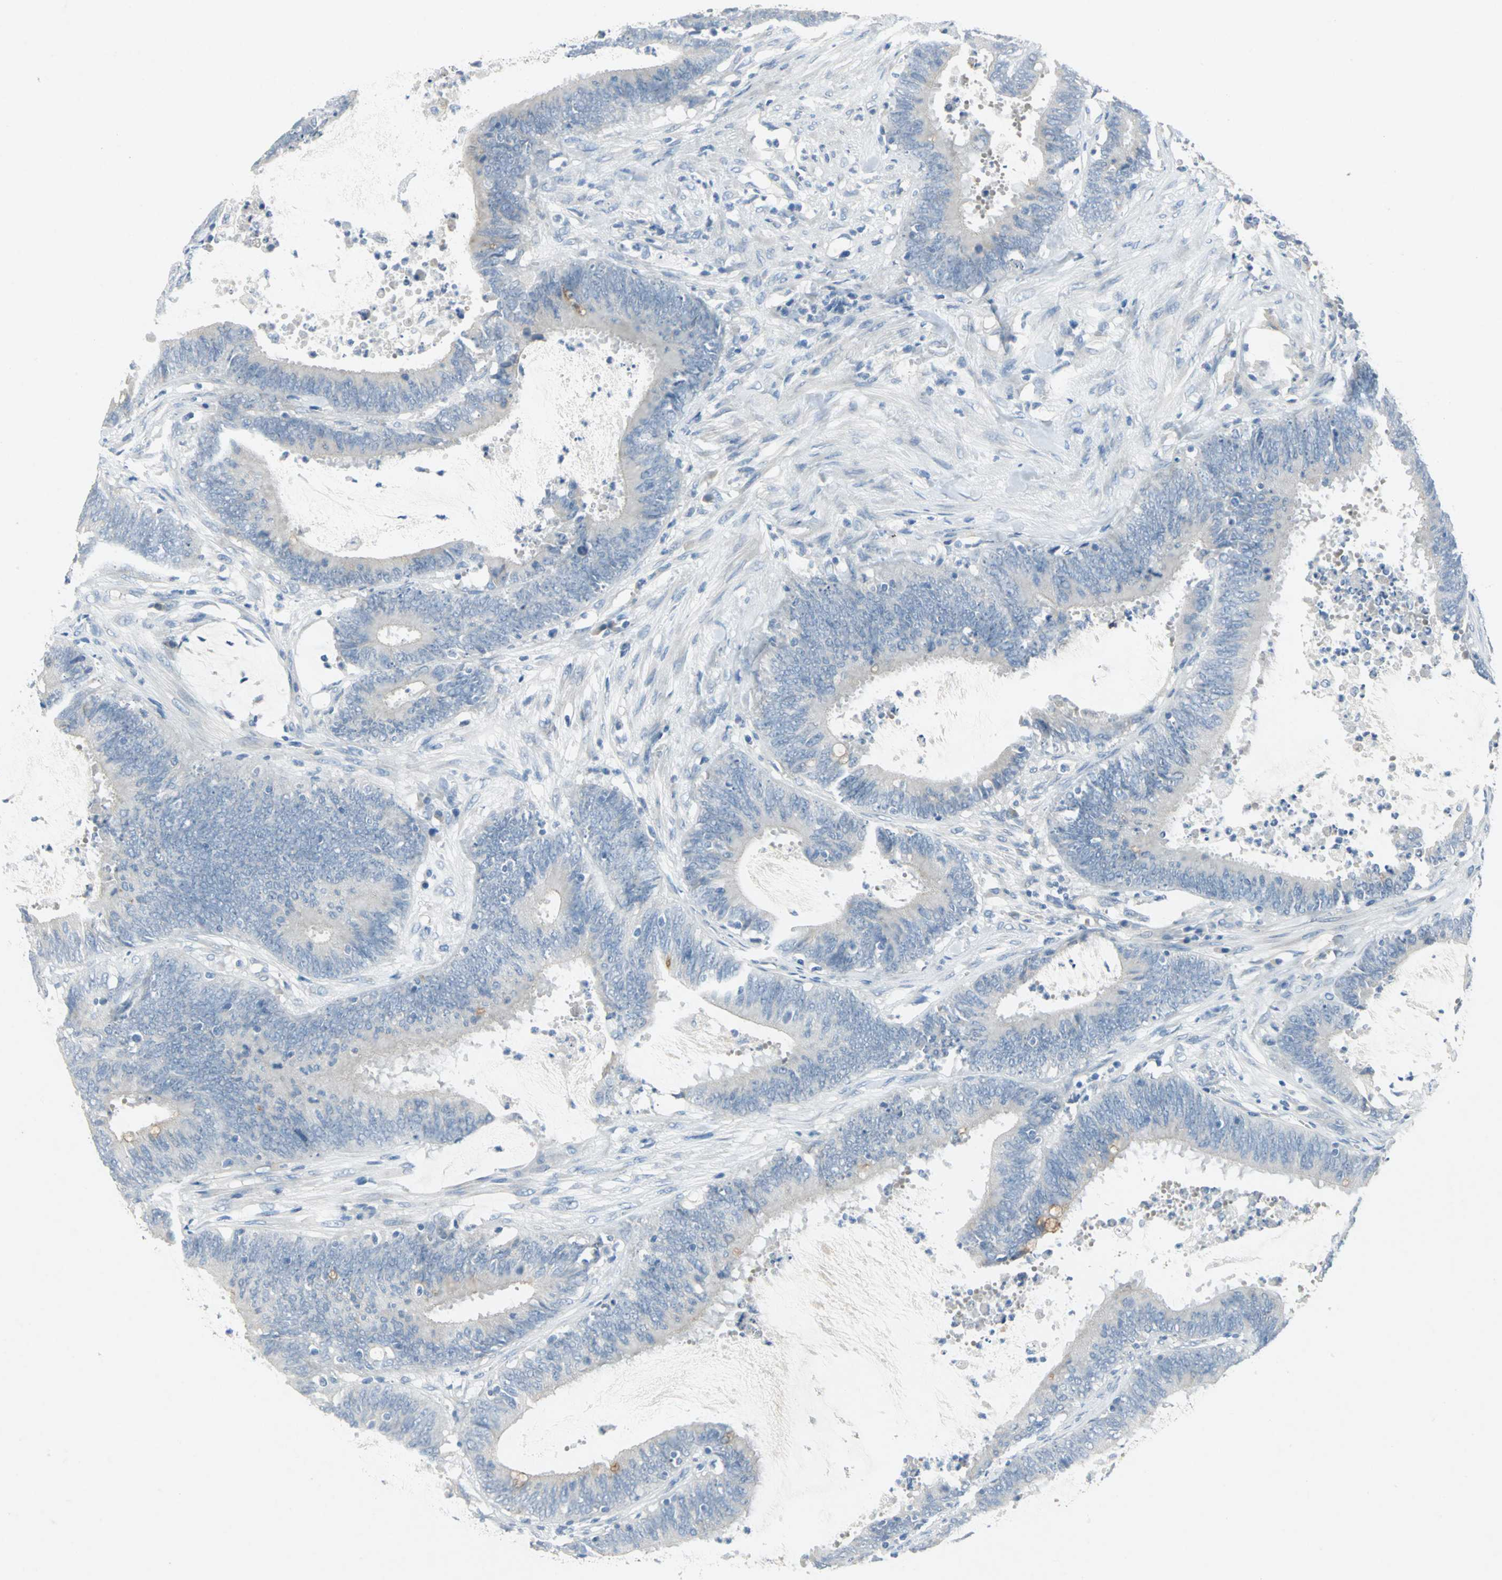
{"staining": {"intensity": "moderate", "quantity": "<25%", "location": "cytoplasmic/membranous"}, "tissue": "colorectal cancer", "cell_type": "Tumor cells", "image_type": "cancer", "snomed": [{"axis": "morphology", "description": "Adenocarcinoma, NOS"}, {"axis": "topography", "description": "Rectum"}], "caption": "Human colorectal cancer (adenocarcinoma) stained with a brown dye exhibits moderate cytoplasmic/membranous positive positivity in about <25% of tumor cells.", "gene": "PTGDS", "patient": {"sex": "female", "age": 66}}